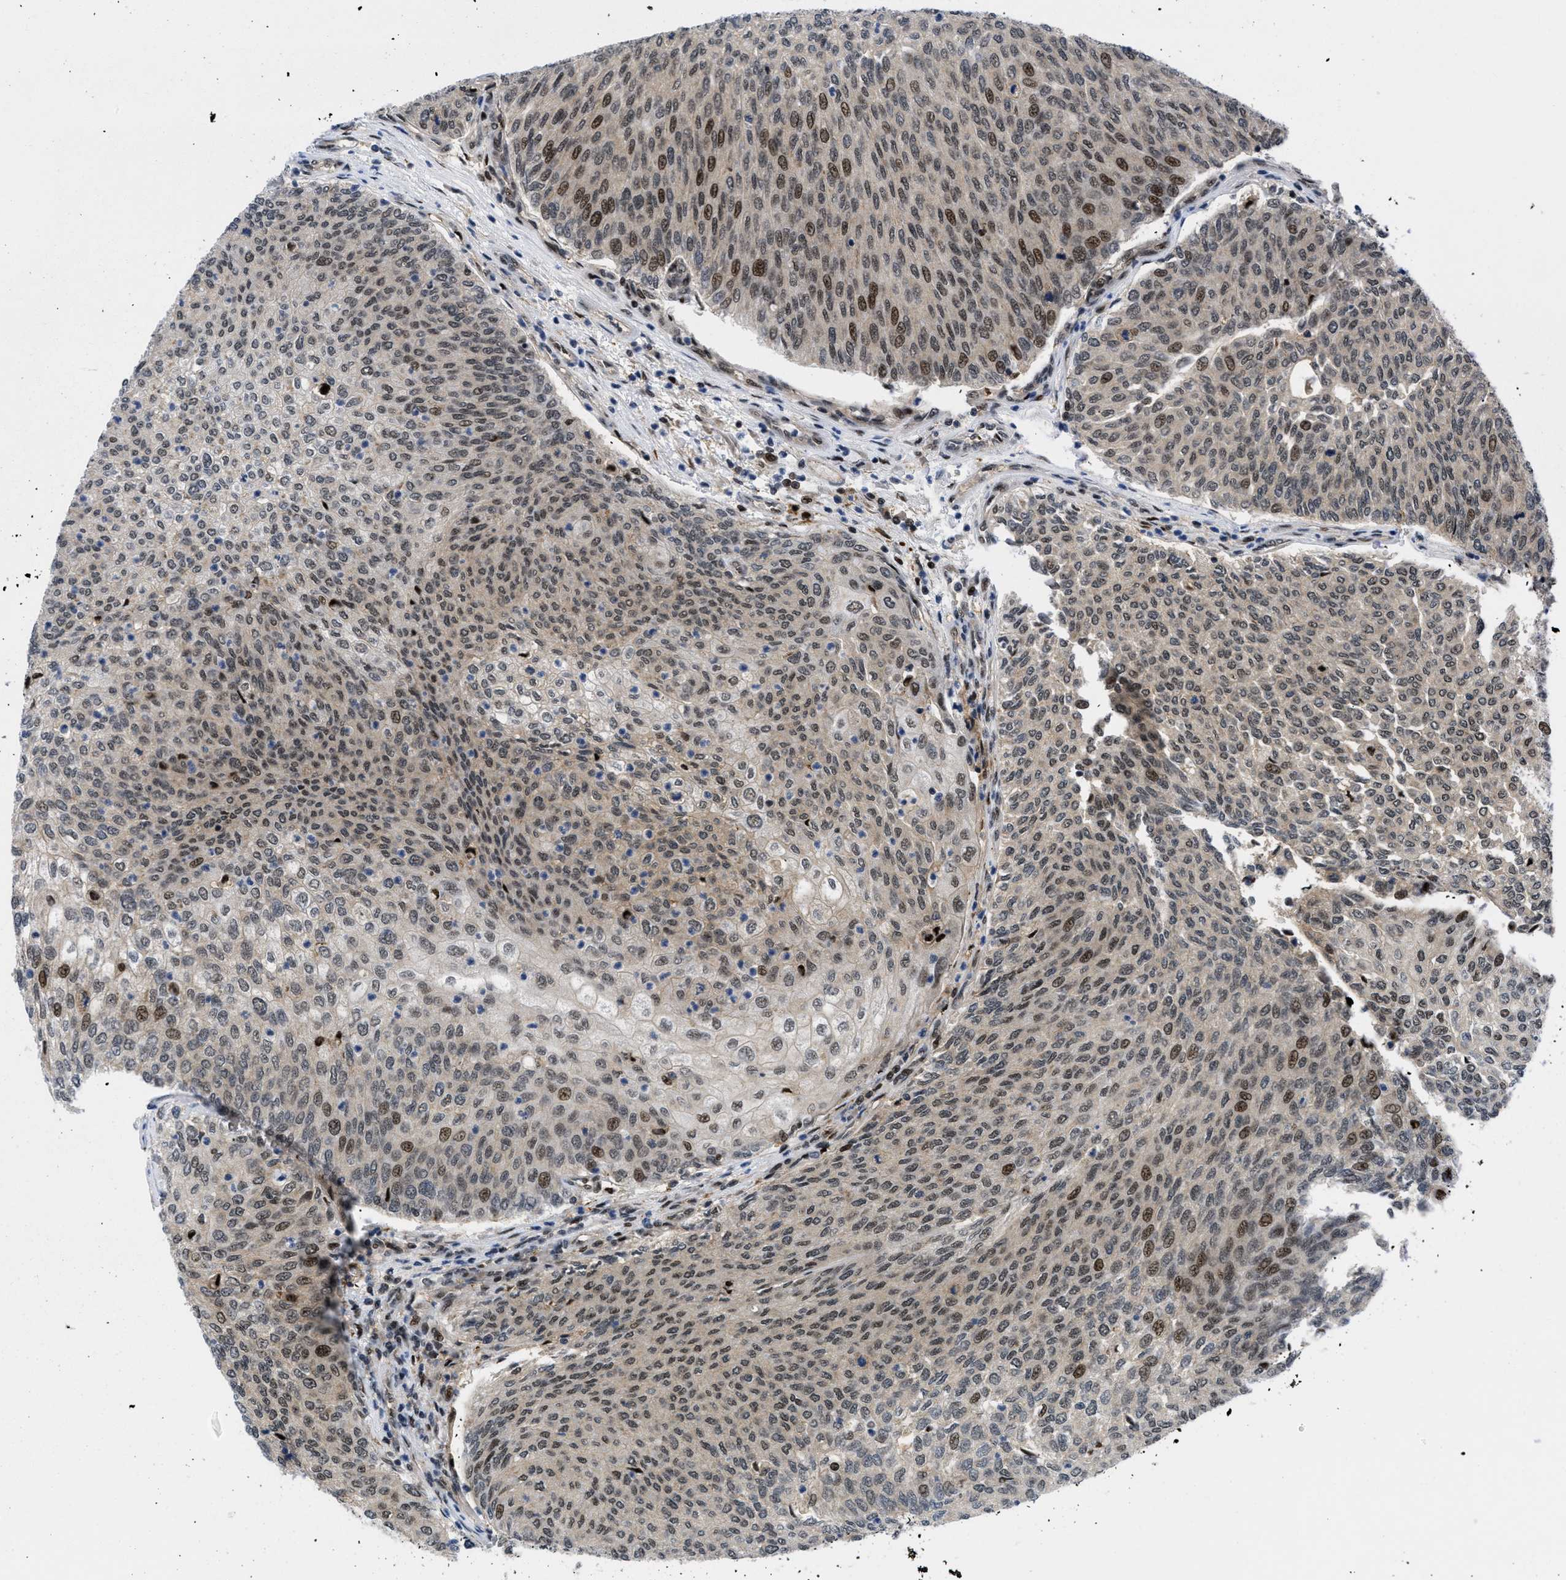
{"staining": {"intensity": "moderate", "quantity": ">75%", "location": "cytoplasmic/membranous,nuclear"}, "tissue": "urothelial cancer", "cell_type": "Tumor cells", "image_type": "cancer", "snomed": [{"axis": "morphology", "description": "Urothelial carcinoma, Low grade"}, {"axis": "topography", "description": "Urinary bladder"}], "caption": "Approximately >75% of tumor cells in urothelial carcinoma (low-grade) demonstrate moderate cytoplasmic/membranous and nuclear protein positivity as visualized by brown immunohistochemical staining.", "gene": "SLC29A2", "patient": {"sex": "female", "age": 79}}